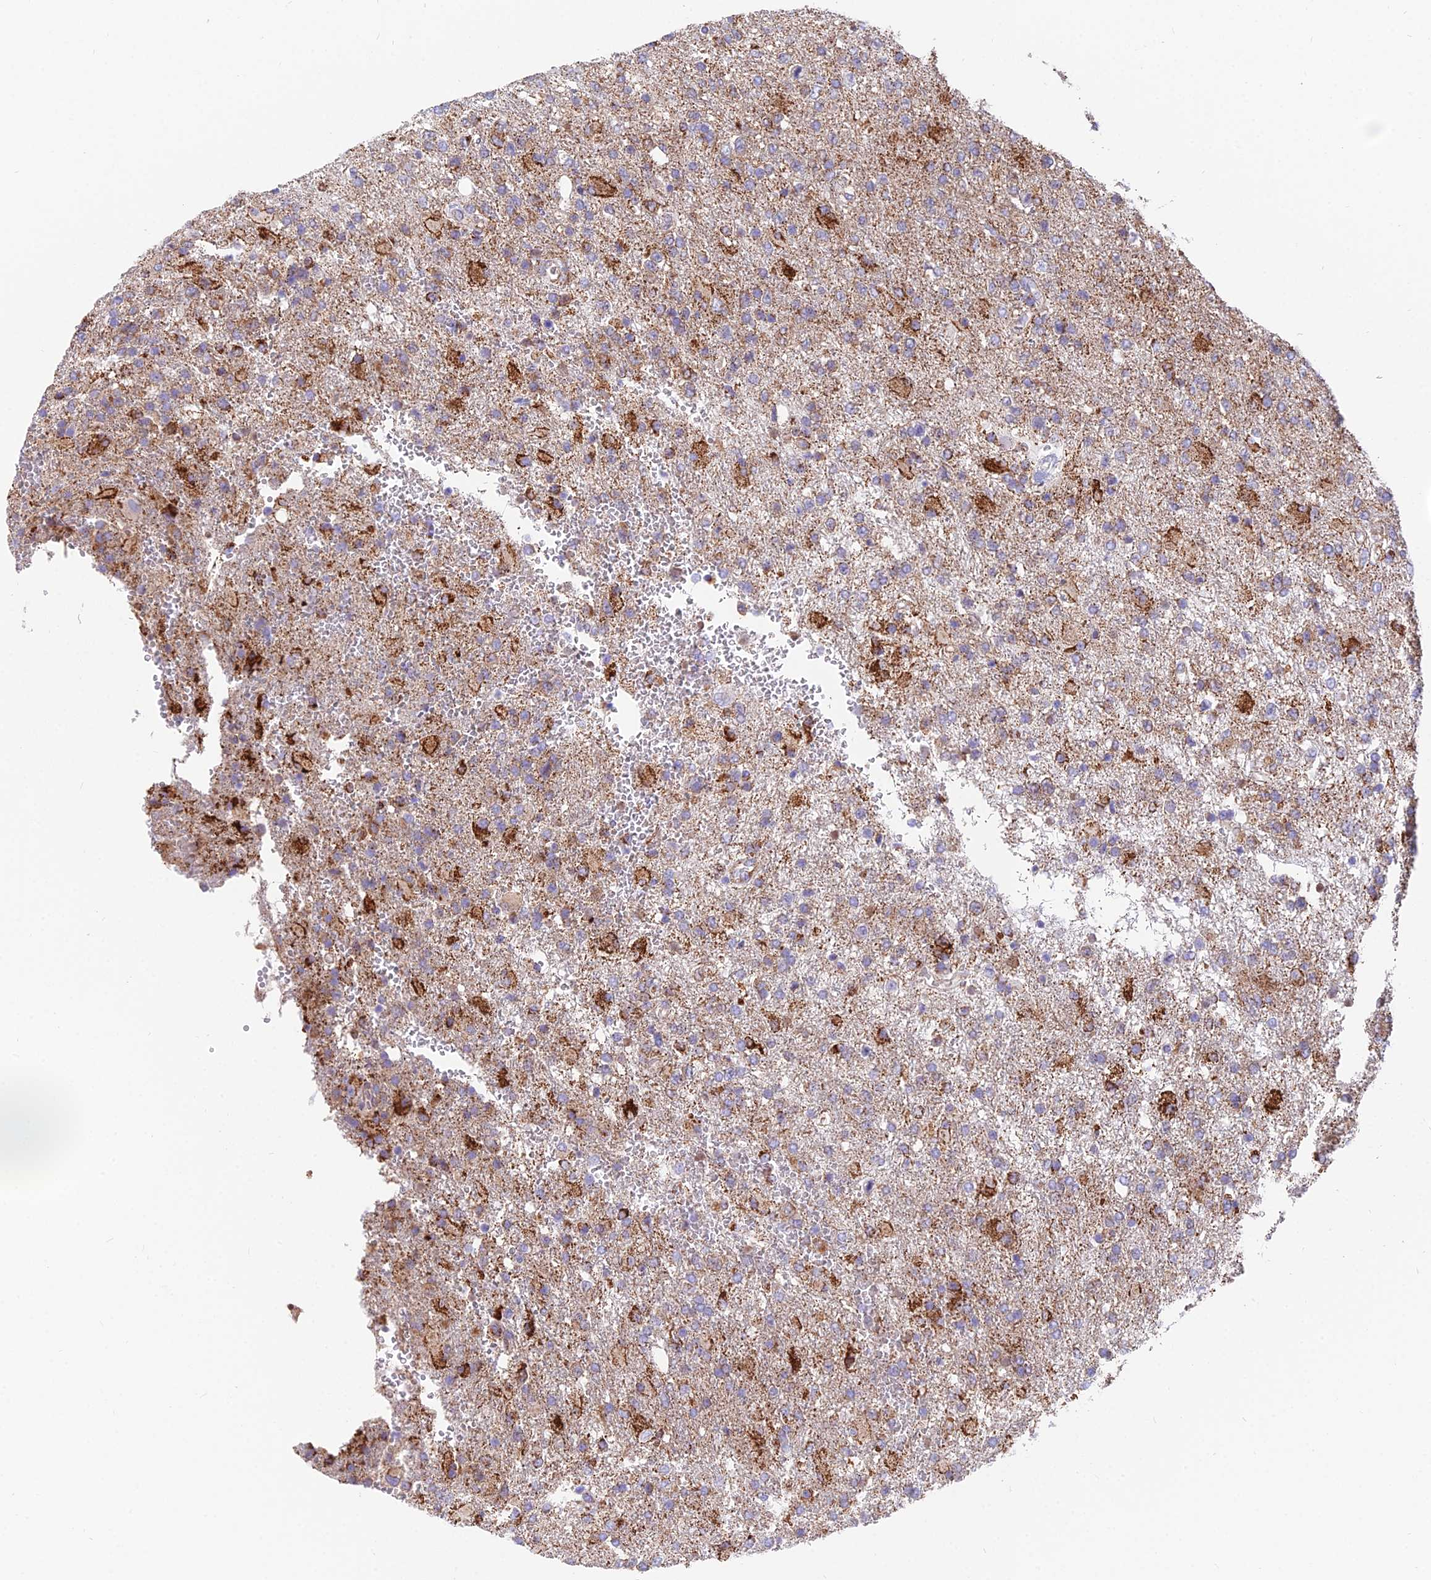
{"staining": {"intensity": "strong", "quantity": "<25%", "location": "cytoplasmic/membranous"}, "tissue": "glioma", "cell_type": "Tumor cells", "image_type": "cancer", "snomed": [{"axis": "morphology", "description": "Glioma, malignant, High grade"}, {"axis": "topography", "description": "Brain"}], "caption": "High-power microscopy captured an immunohistochemistry (IHC) image of malignant high-grade glioma, revealing strong cytoplasmic/membranous expression in about <25% of tumor cells. (IHC, brightfield microscopy, high magnification).", "gene": "TIGD6", "patient": {"sex": "male", "age": 56}}